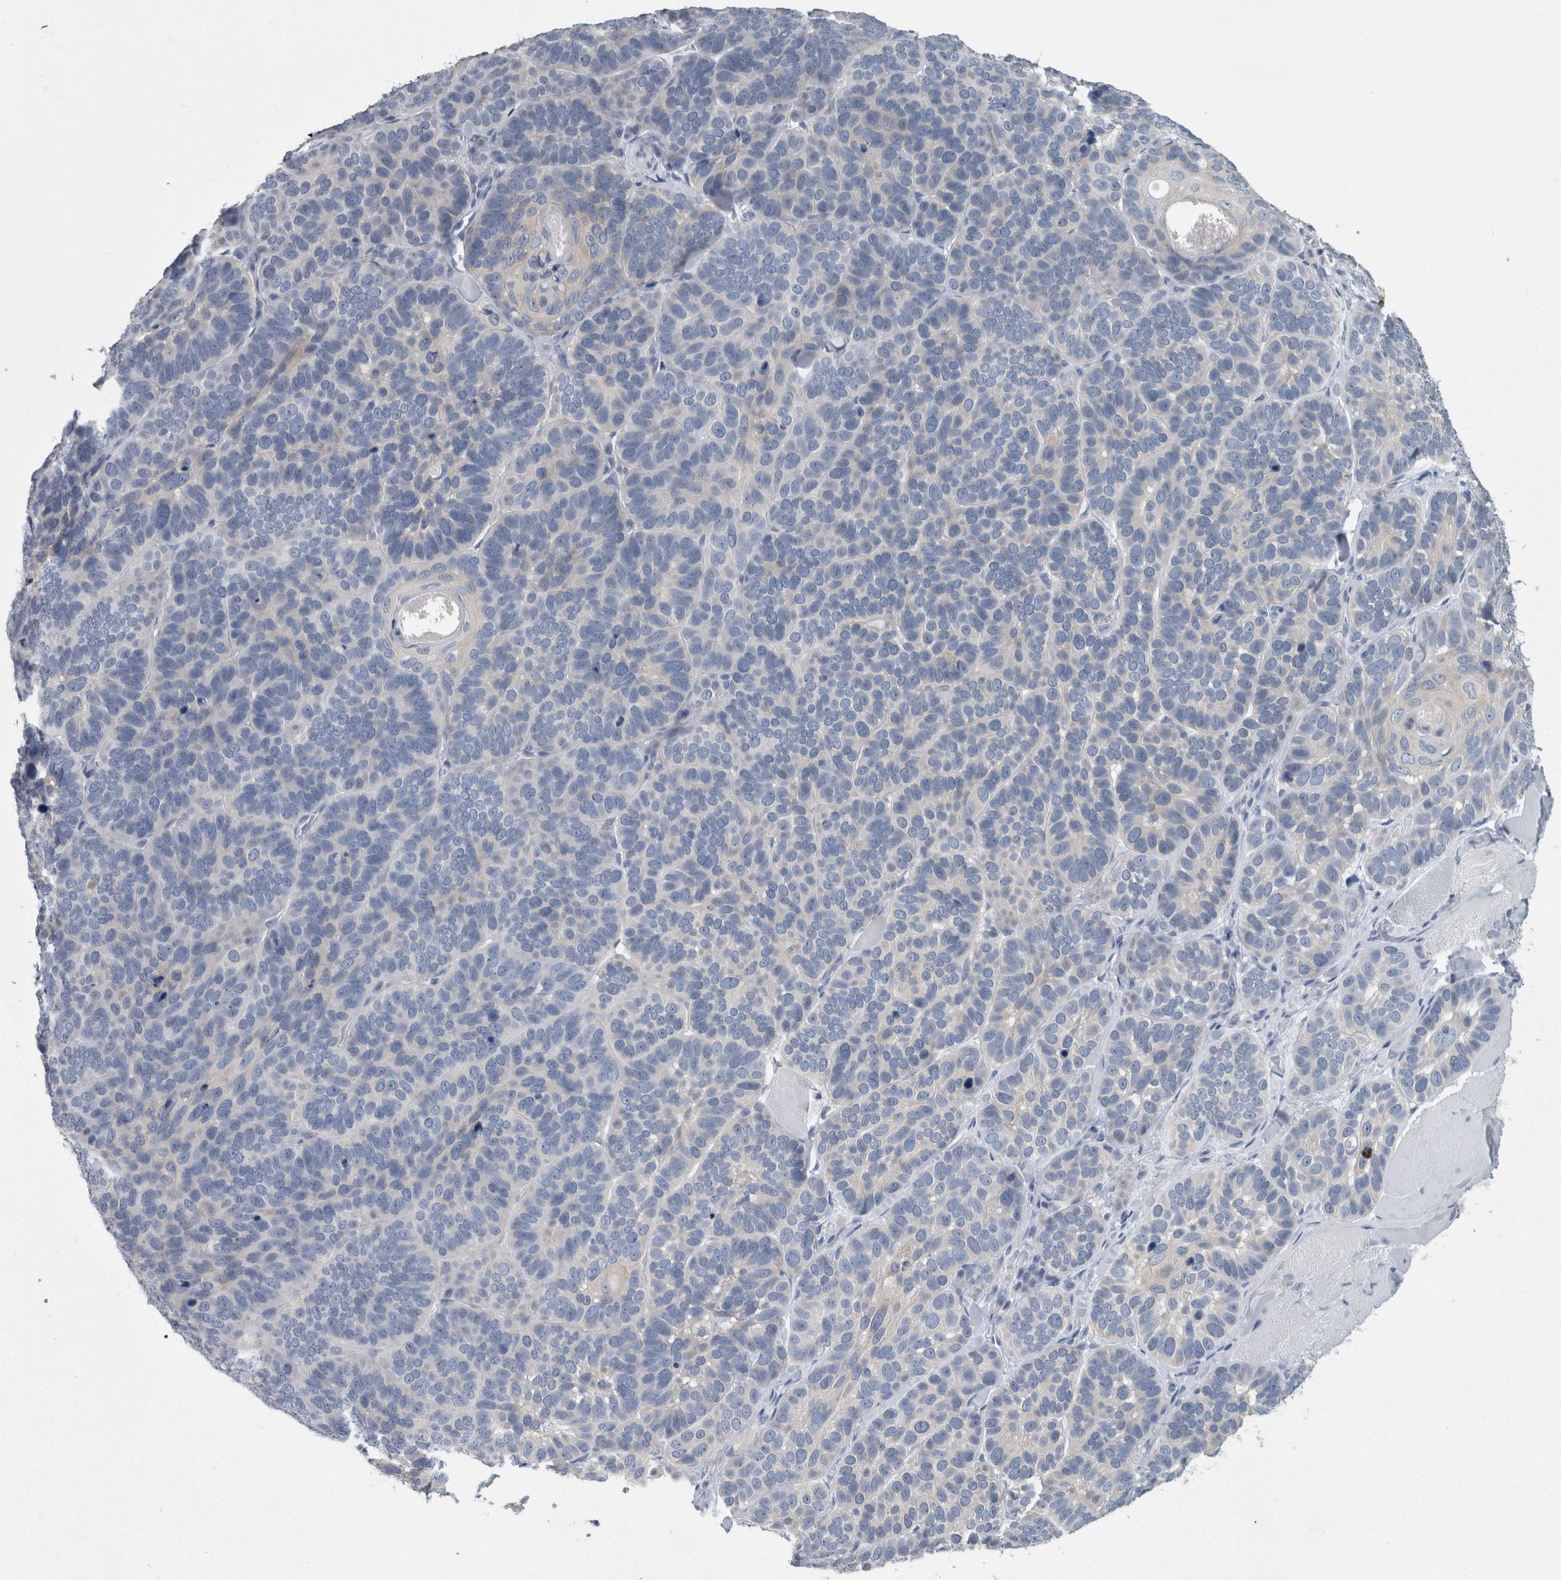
{"staining": {"intensity": "negative", "quantity": "none", "location": "none"}, "tissue": "skin cancer", "cell_type": "Tumor cells", "image_type": "cancer", "snomed": [{"axis": "morphology", "description": "Basal cell carcinoma"}, {"axis": "topography", "description": "Skin"}], "caption": "High power microscopy histopathology image of an immunohistochemistry (IHC) histopathology image of skin basal cell carcinoma, revealing no significant positivity in tumor cells.", "gene": "FAM83H", "patient": {"sex": "male", "age": 62}}